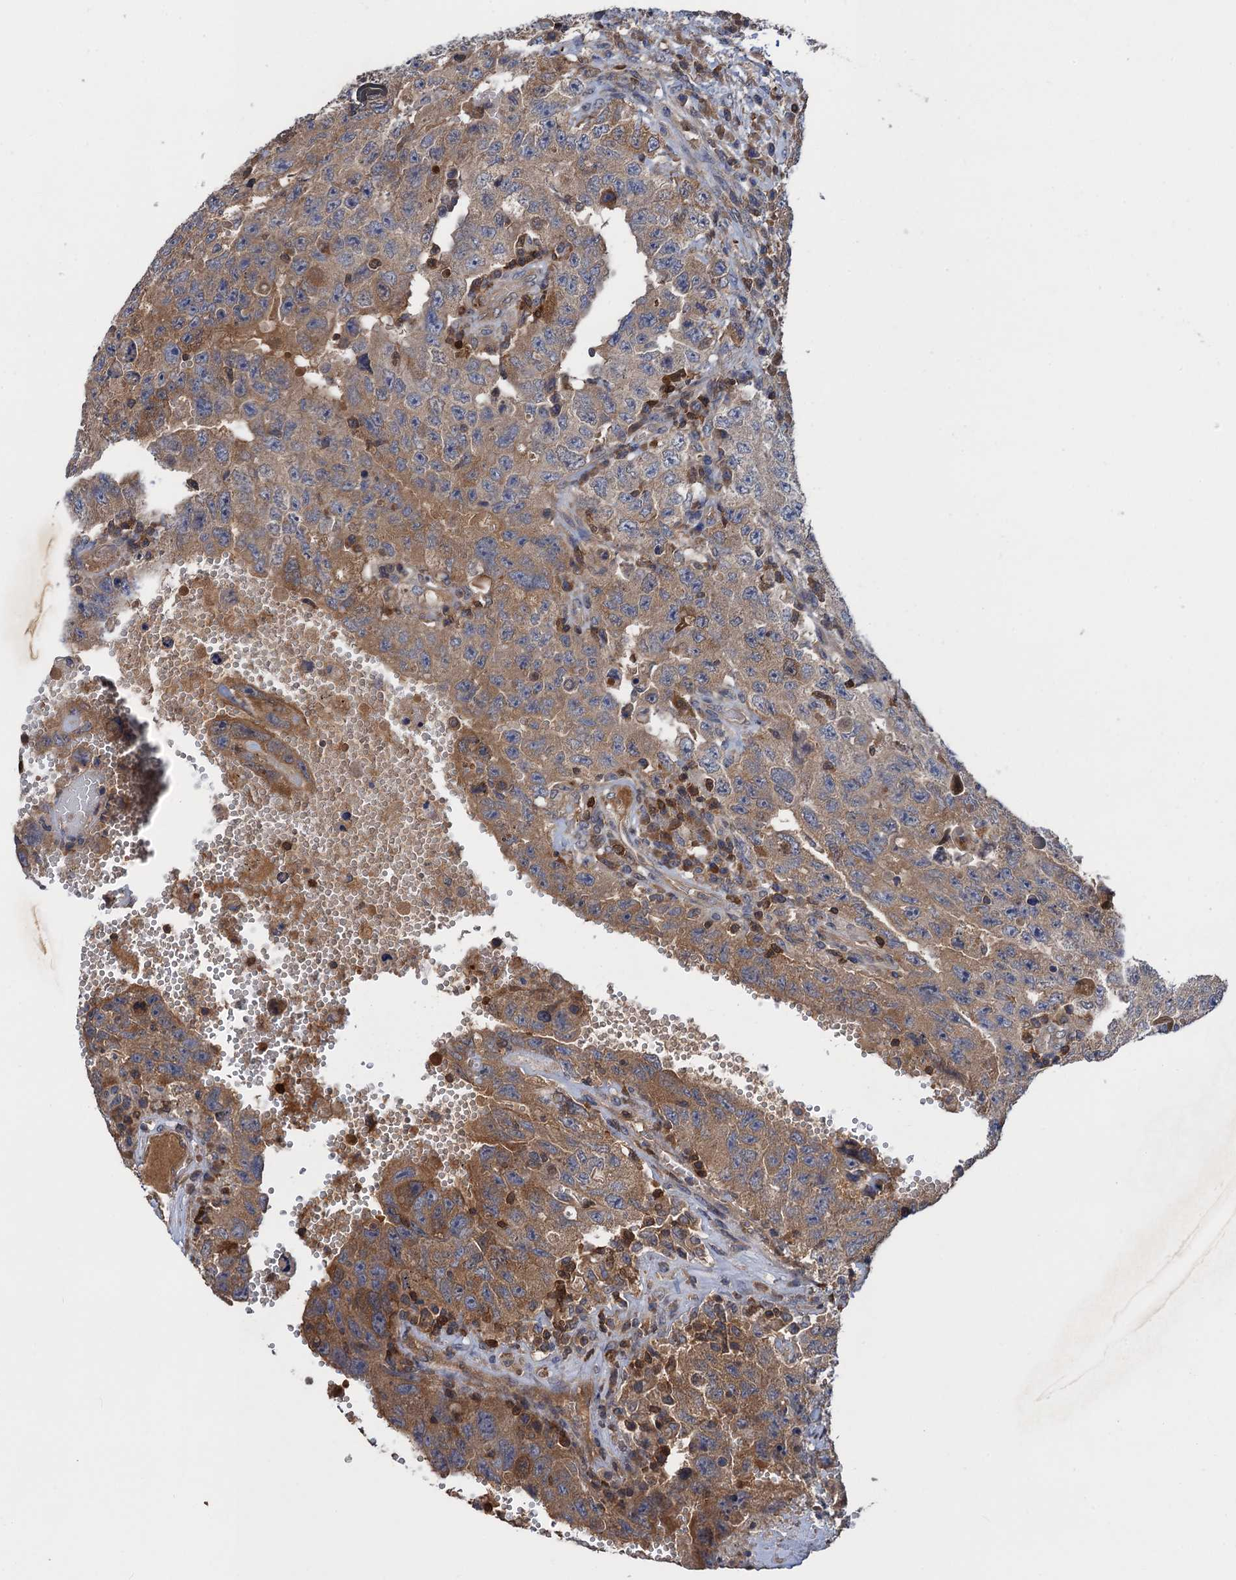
{"staining": {"intensity": "moderate", "quantity": ">75%", "location": "cytoplasmic/membranous"}, "tissue": "testis cancer", "cell_type": "Tumor cells", "image_type": "cancer", "snomed": [{"axis": "morphology", "description": "Carcinoma, Embryonal, NOS"}, {"axis": "topography", "description": "Testis"}], "caption": "The histopathology image demonstrates a brown stain indicating the presence of a protein in the cytoplasmic/membranous of tumor cells in testis cancer. (Brightfield microscopy of DAB IHC at high magnification).", "gene": "DGKA", "patient": {"sex": "male", "age": 26}}